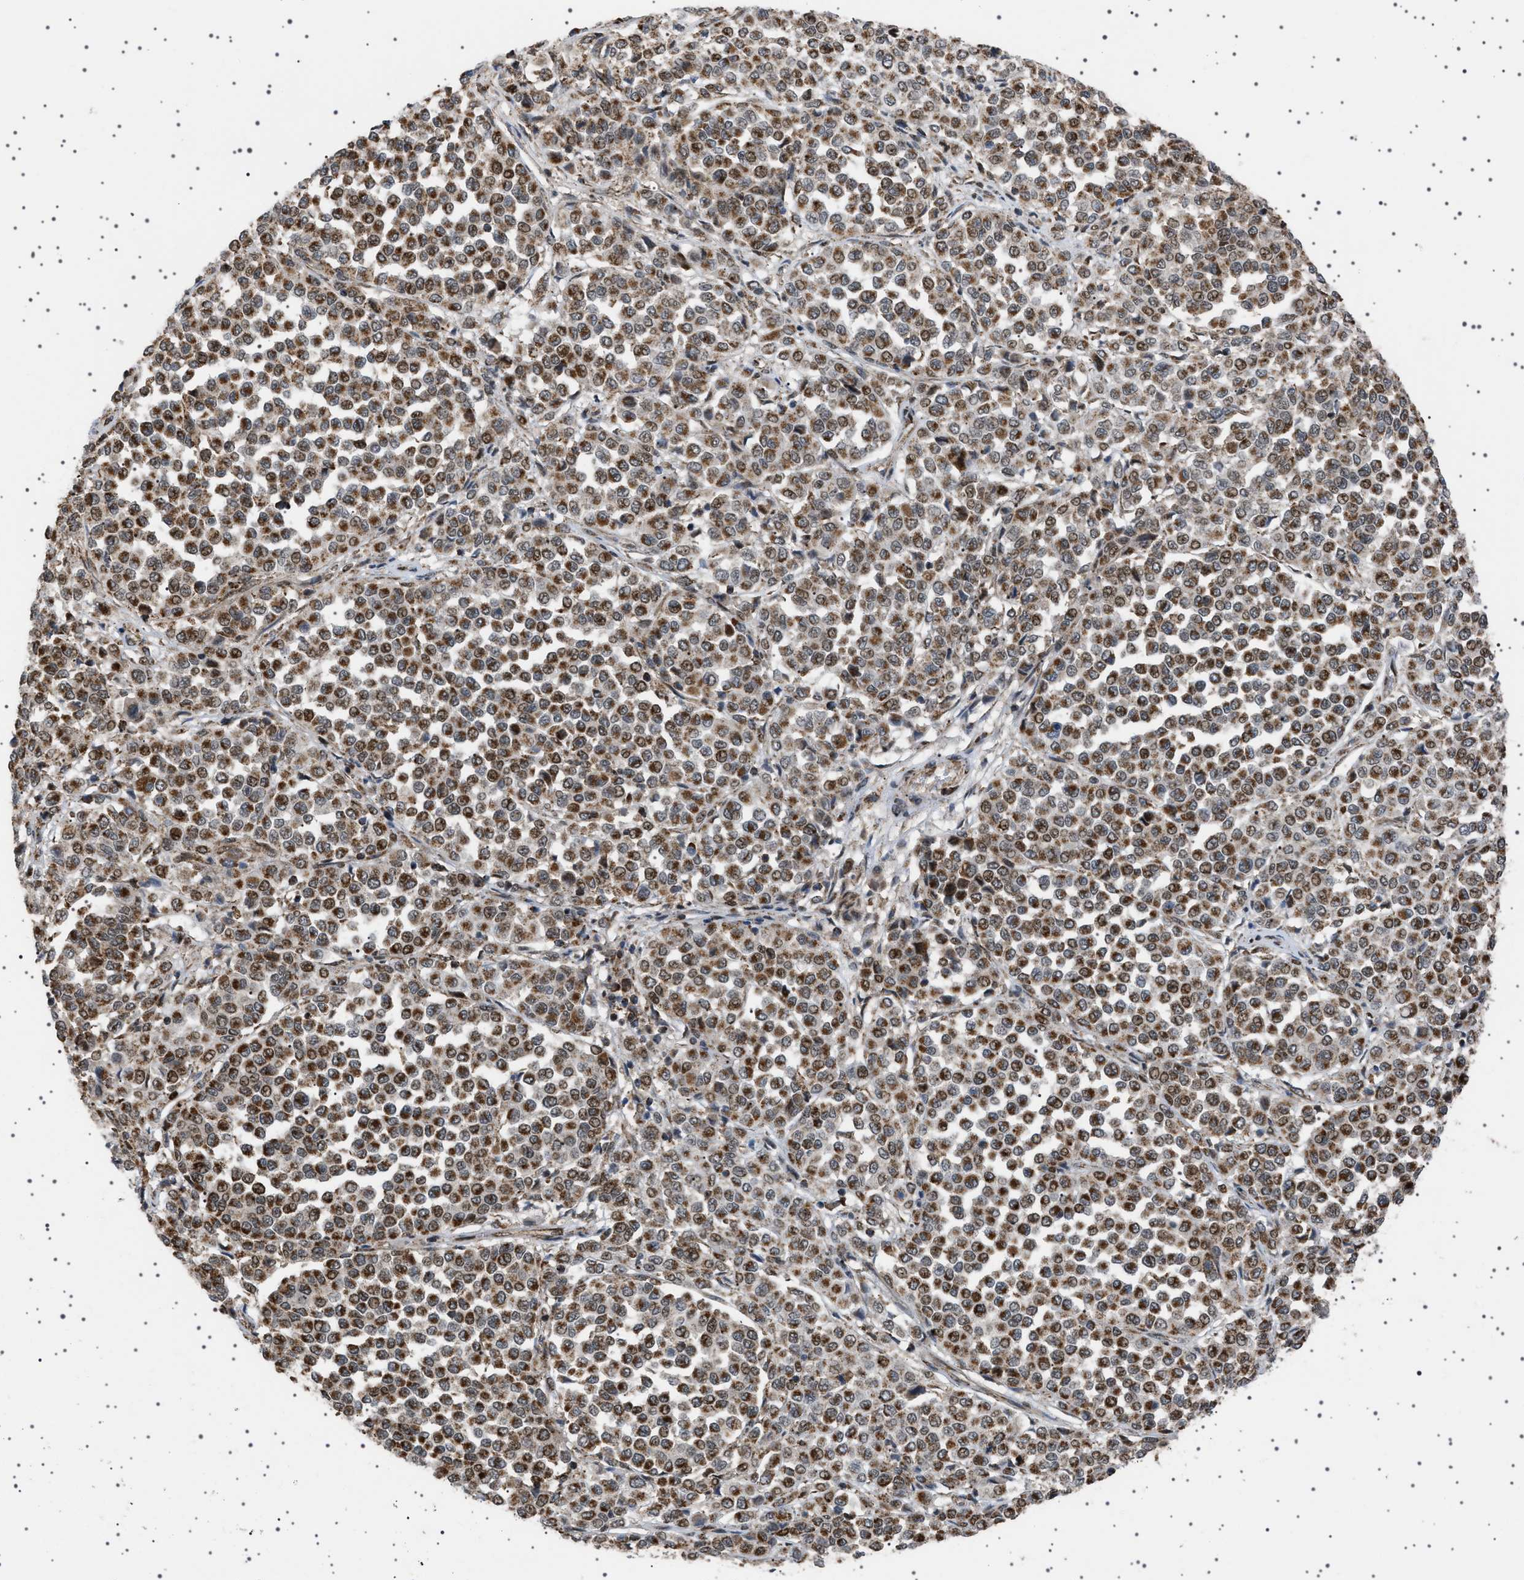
{"staining": {"intensity": "moderate", "quantity": ">75%", "location": "cytoplasmic/membranous"}, "tissue": "melanoma", "cell_type": "Tumor cells", "image_type": "cancer", "snomed": [{"axis": "morphology", "description": "Malignant melanoma, Metastatic site"}, {"axis": "topography", "description": "Pancreas"}], "caption": "Immunohistochemistry (IHC) image of melanoma stained for a protein (brown), which reveals medium levels of moderate cytoplasmic/membranous expression in approximately >75% of tumor cells.", "gene": "MELK", "patient": {"sex": "female", "age": 30}}